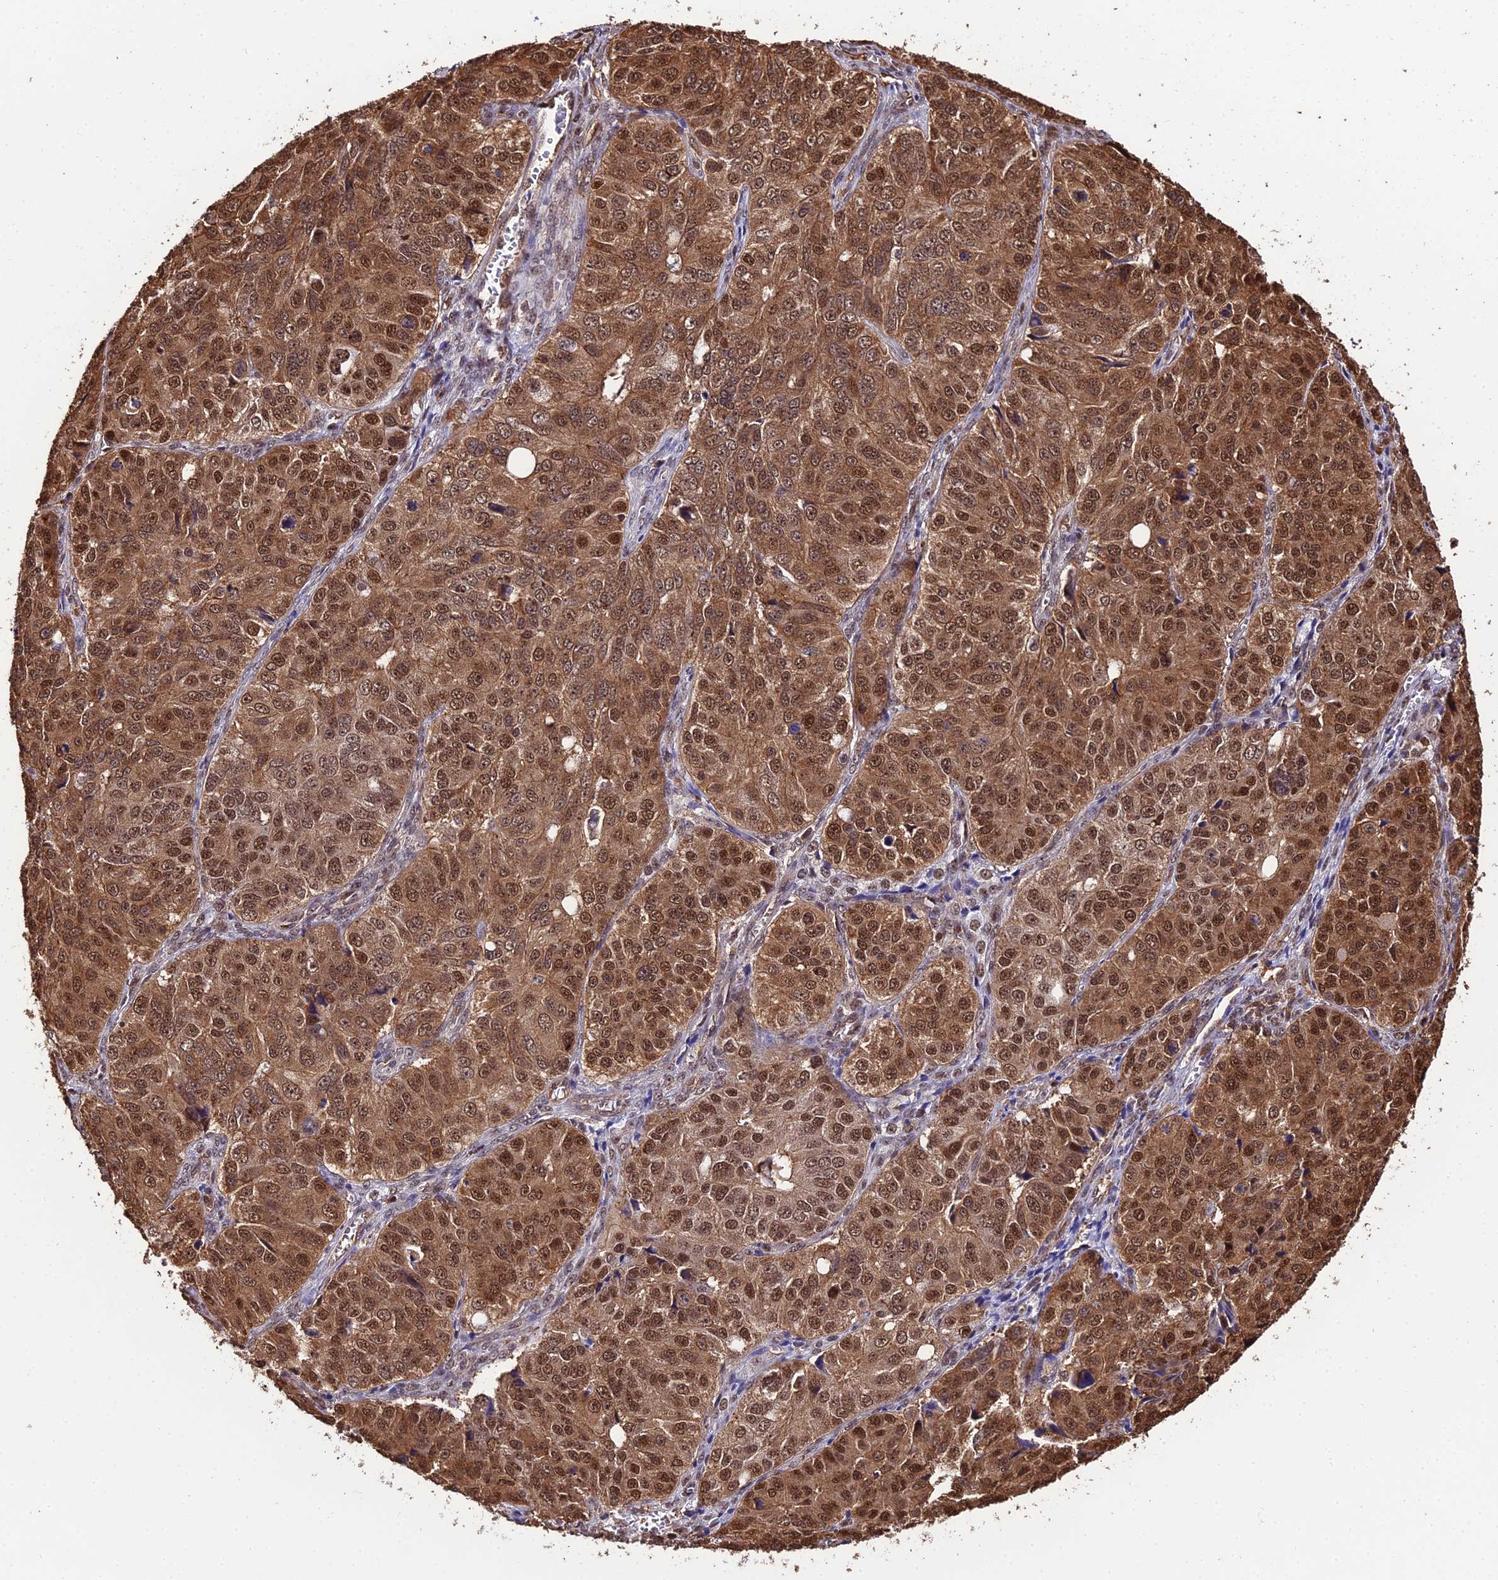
{"staining": {"intensity": "strong", "quantity": ">75%", "location": "cytoplasmic/membranous,nuclear"}, "tissue": "ovarian cancer", "cell_type": "Tumor cells", "image_type": "cancer", "snomed": [{"axis": "morphology", "description": "Carcinoma, endometroid"}, {"axis": "topography", "description": "Ovary"}], "caption": "This photomicrograph displays ovarian endometroid carcinoma stained with IHC to label a protein in brown. The cytoplasmic/membranous and nuclear of tumor cells show strong positivity for the protein. Nuclei are counter-stained blue.", "gene": "PPP4C", "patient": {"sex": "female", "age": 51}}